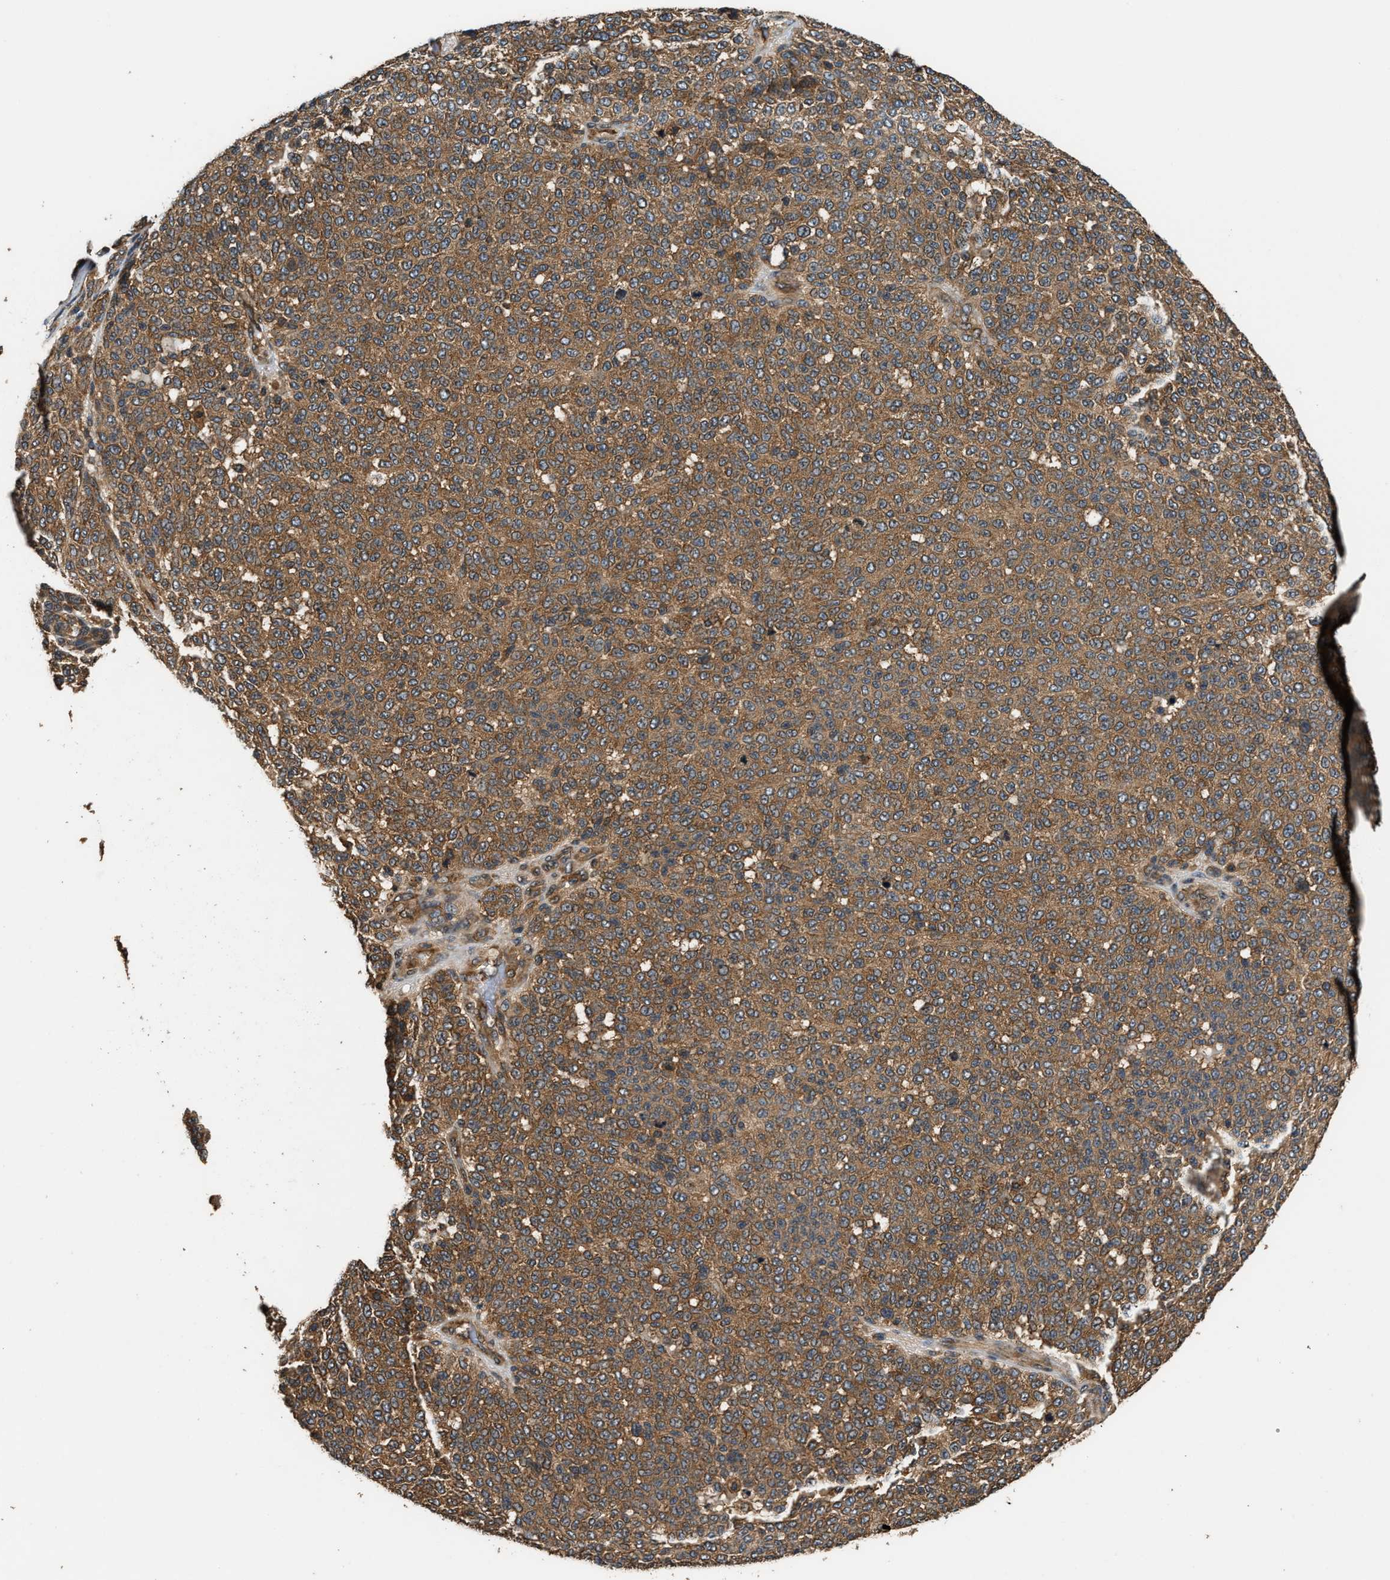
{"staining": {"intensity": "strong", "quantity": ">75%", "location": "cytoplasmic/membranous"}, "tissue": "melanoma", "cell_type": "Tumor cells", "image_type": "cancer", "snomed": [{"axis": "morphology", "description": "Malignant melanoma, NOS"}, {"axis": "topography", "description": "Skin"}], "caption": "Immunohistochemistry (IHC) photomicrograph of neoplastic tissue: malignant melanoma stained using immunohistochemistry (IHC) displays high levels of strong protein expression localized specifically in the cytoplasmic/membranous of tumor cells, appearing as a cytoplasmic/membranous brown color.", "gene": "DNAJC2", "patient": {"sex": "male", "age": 59}}